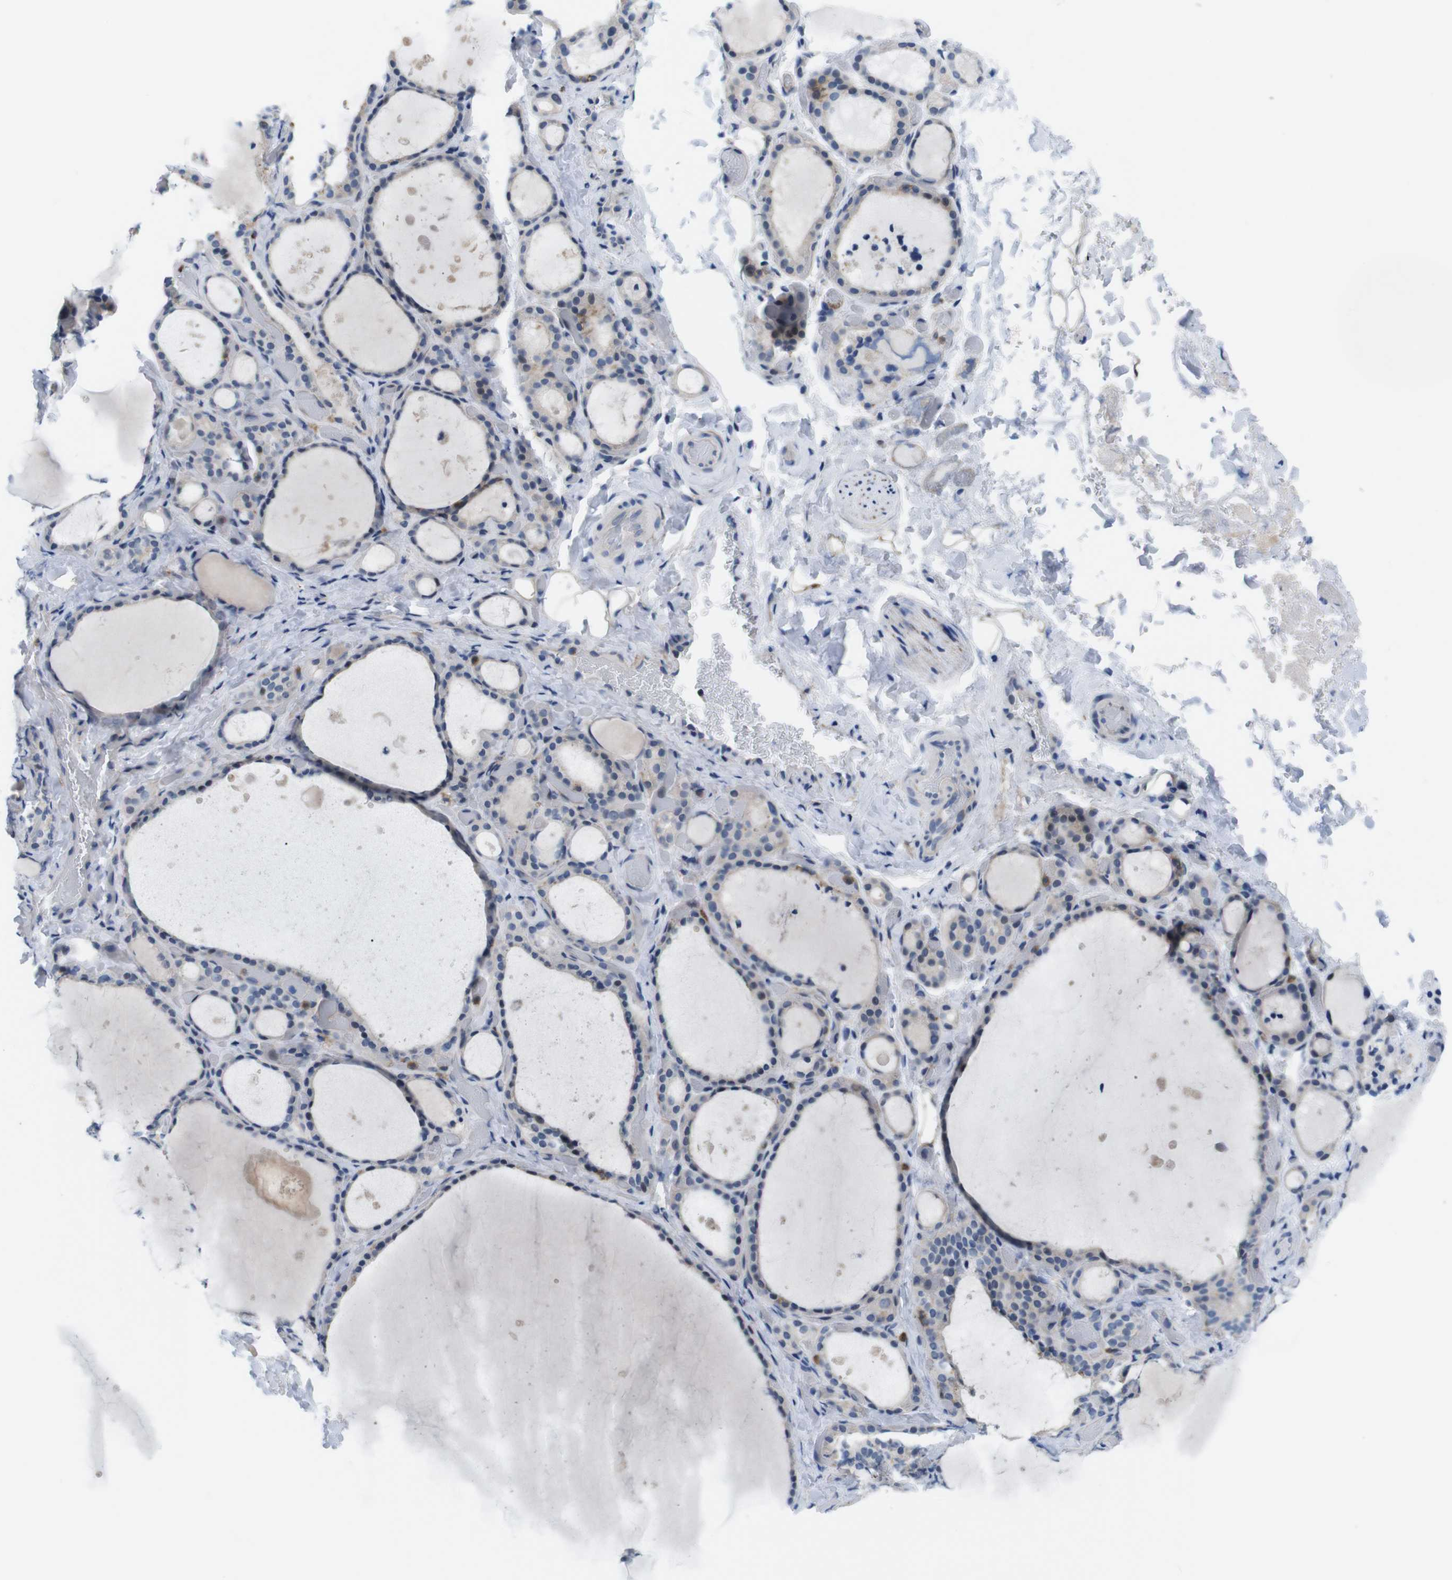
{"staining": {"intensity": "weak", "quantity": "<25%", "location": "cytoplasmic/membranous"}, "tissue": "thyroid gland", "cell_type": "Glandular cells", "image_type": "normal", "snomed": [{"axis": "morphology", "description": "Normal tissue, NOS"}, {"axis": "topography", "description": "Thyroid gland"}], "caption": "High power microscopy photomicrograph of an IHC histopathology image of unremarkable thyroid gland, revealing no significant positivity in glandular cells.", "gene": "CD300C", "patient": {"sex": "female", "age": 44}}